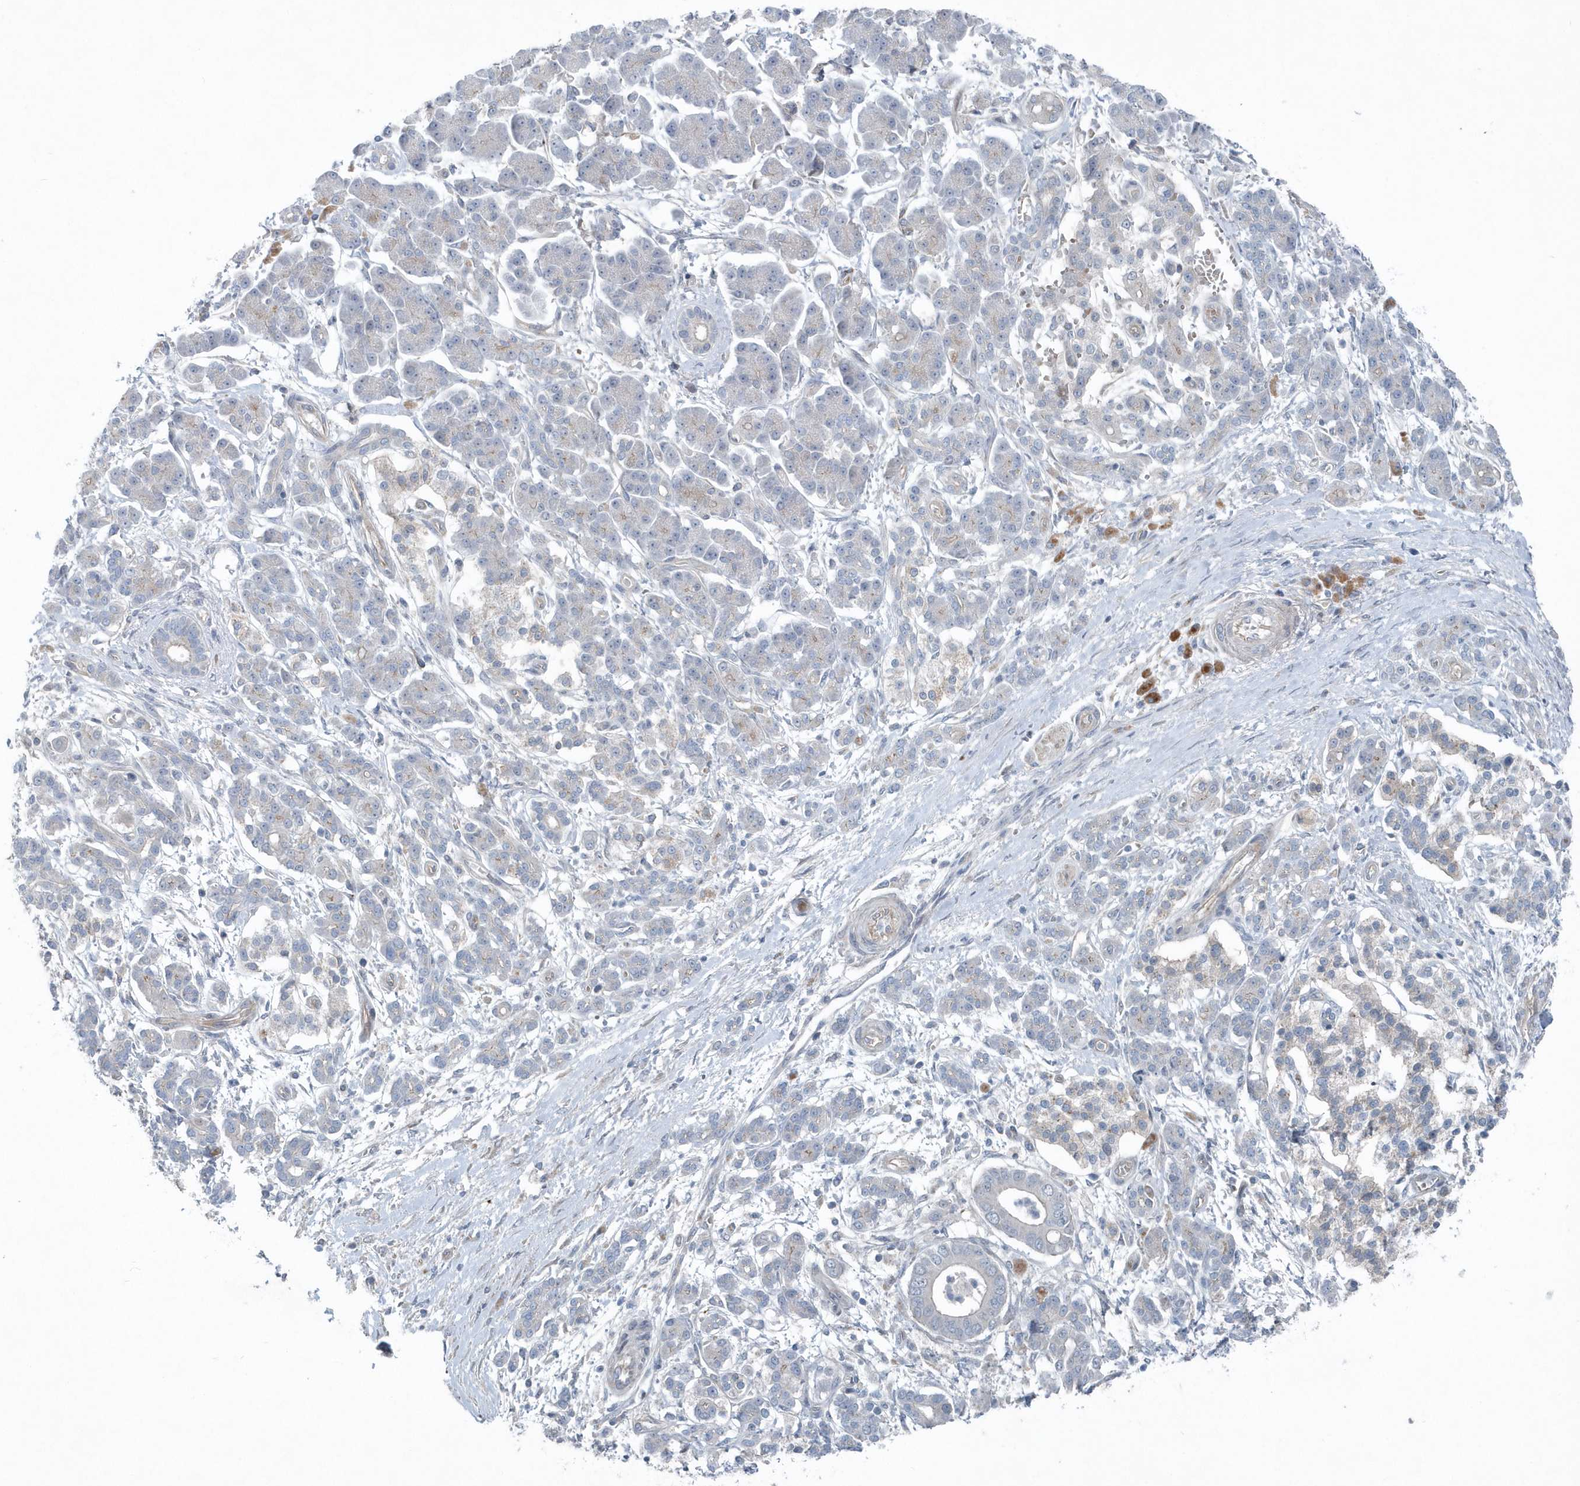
{"staining": {"intensity": "negative", "quantity": "none", "location": "none"}, "tissue": "pancreatic cancer", "cell_type": "Tumor cells", "image_type": "cancer", "snomed": [{"axis": "morphology", "description": "Adenocarcinoma, NOS"}, {"axis": "topography", "description": "Pancreas"}], "caption": "Micrograph shows no protein staining in tumor cells of adenocarcinoma (pancreatic) tissue. The staining is performed using DAB brown chromogen with nuclei counter-stained in using hematoxylin.", "gene": "MCC", "patient": {"sex": "male", "age": 68}}